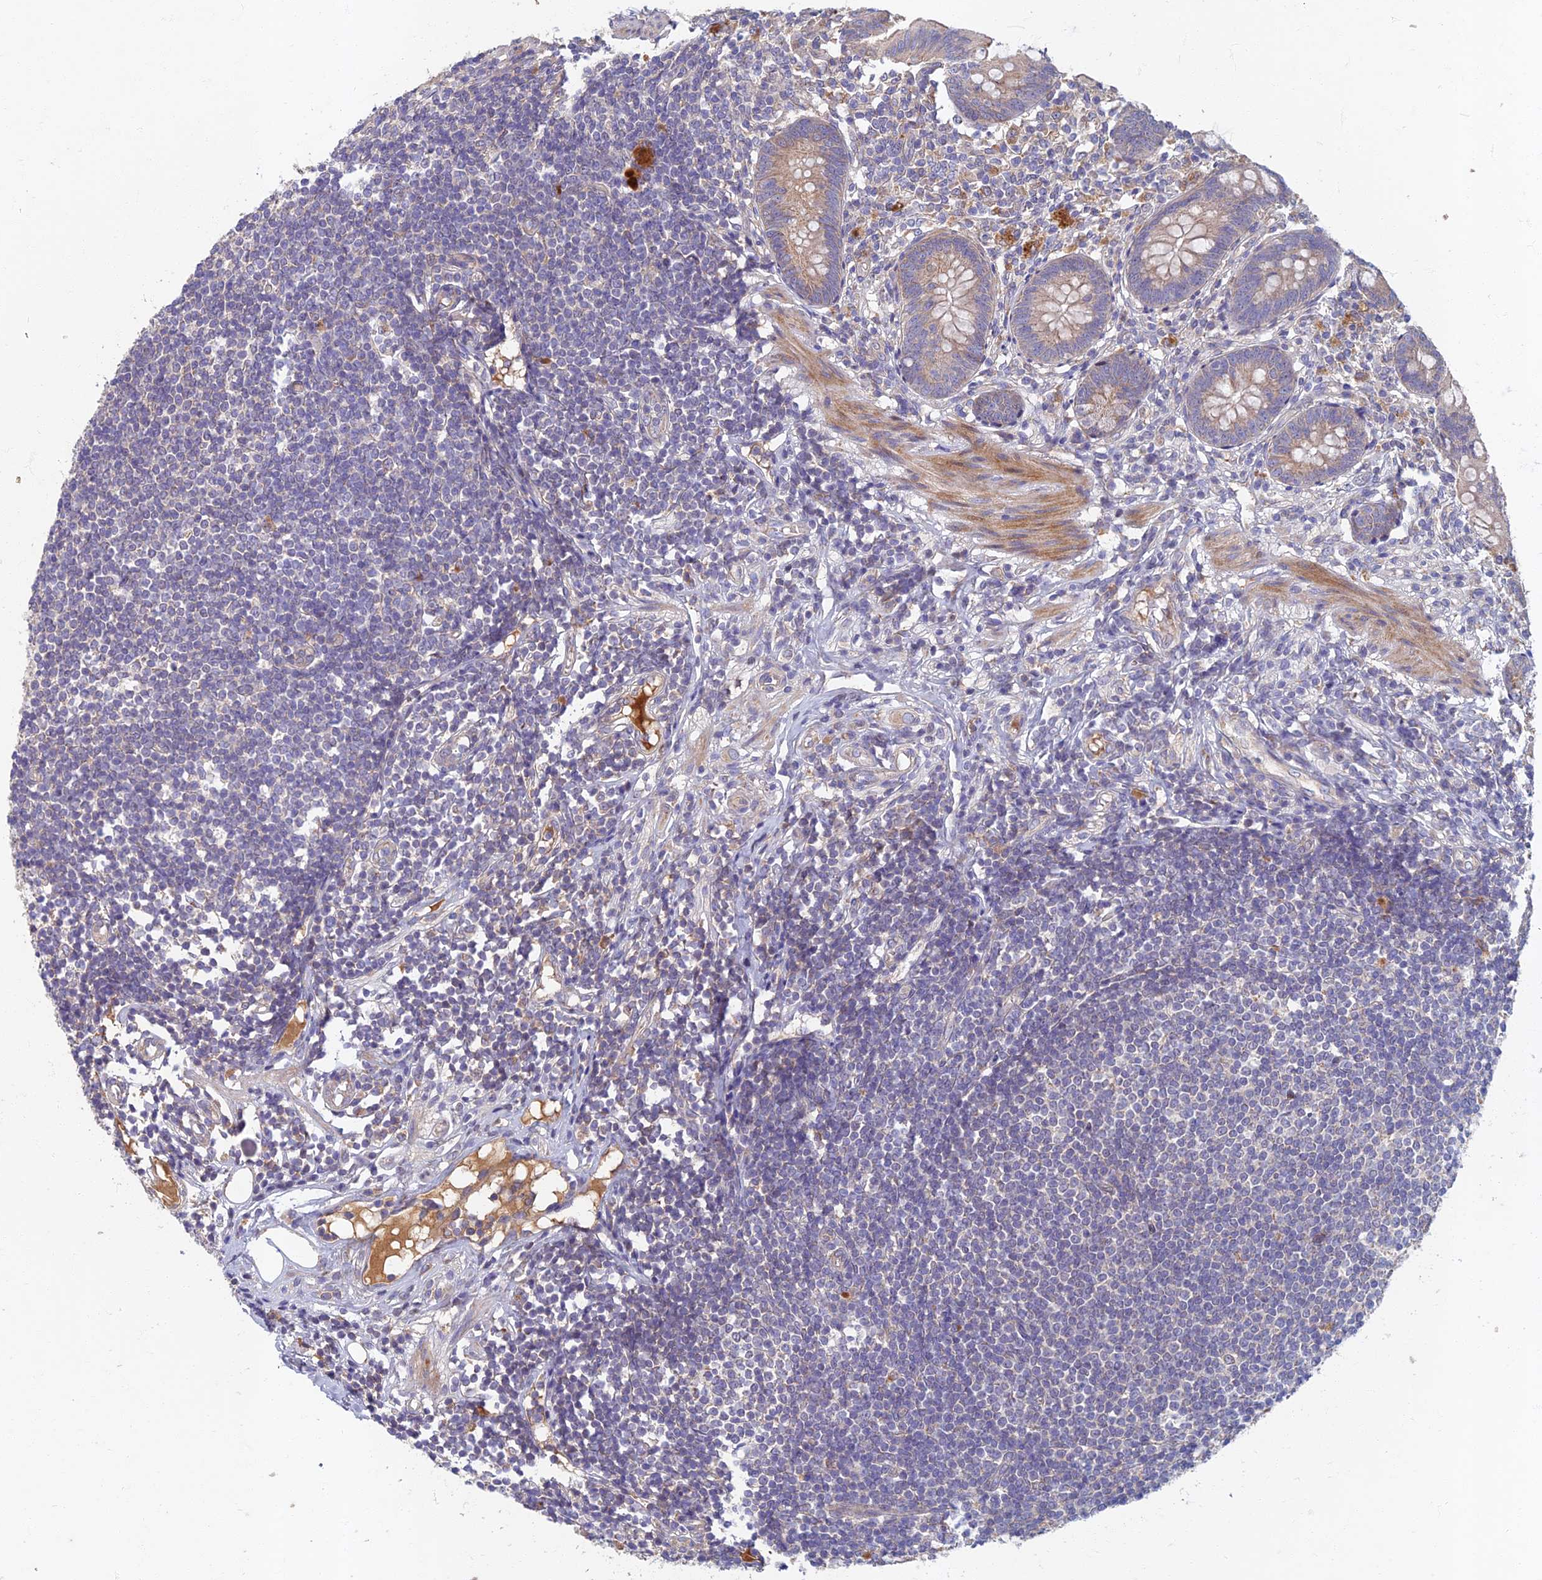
{"staining": {"intensity": "weak", "quantity": "25%-75%", "location": "cytoplasmic/membranous"}, "tissue": "appendix", "cell_type": "Glandular cells", "image_type": "normal", "snomed": [{"axis": "morphology", "description": "Normal tissue, NOS"}, {"axis": "topography", "description": "Appendix"}], "caption": "Immunohistochemistry (IHC) photomicrograph of normal appendix: appendix stained using IHC demonstrates low levels of weak protein expression localized specifically in the cytoplasmic/membranous of glandular cells, appearing as a cytoplasmic/membranous brown color.", "gene": "SOGA1", "patient": {"sex": "female", "age": 62}}